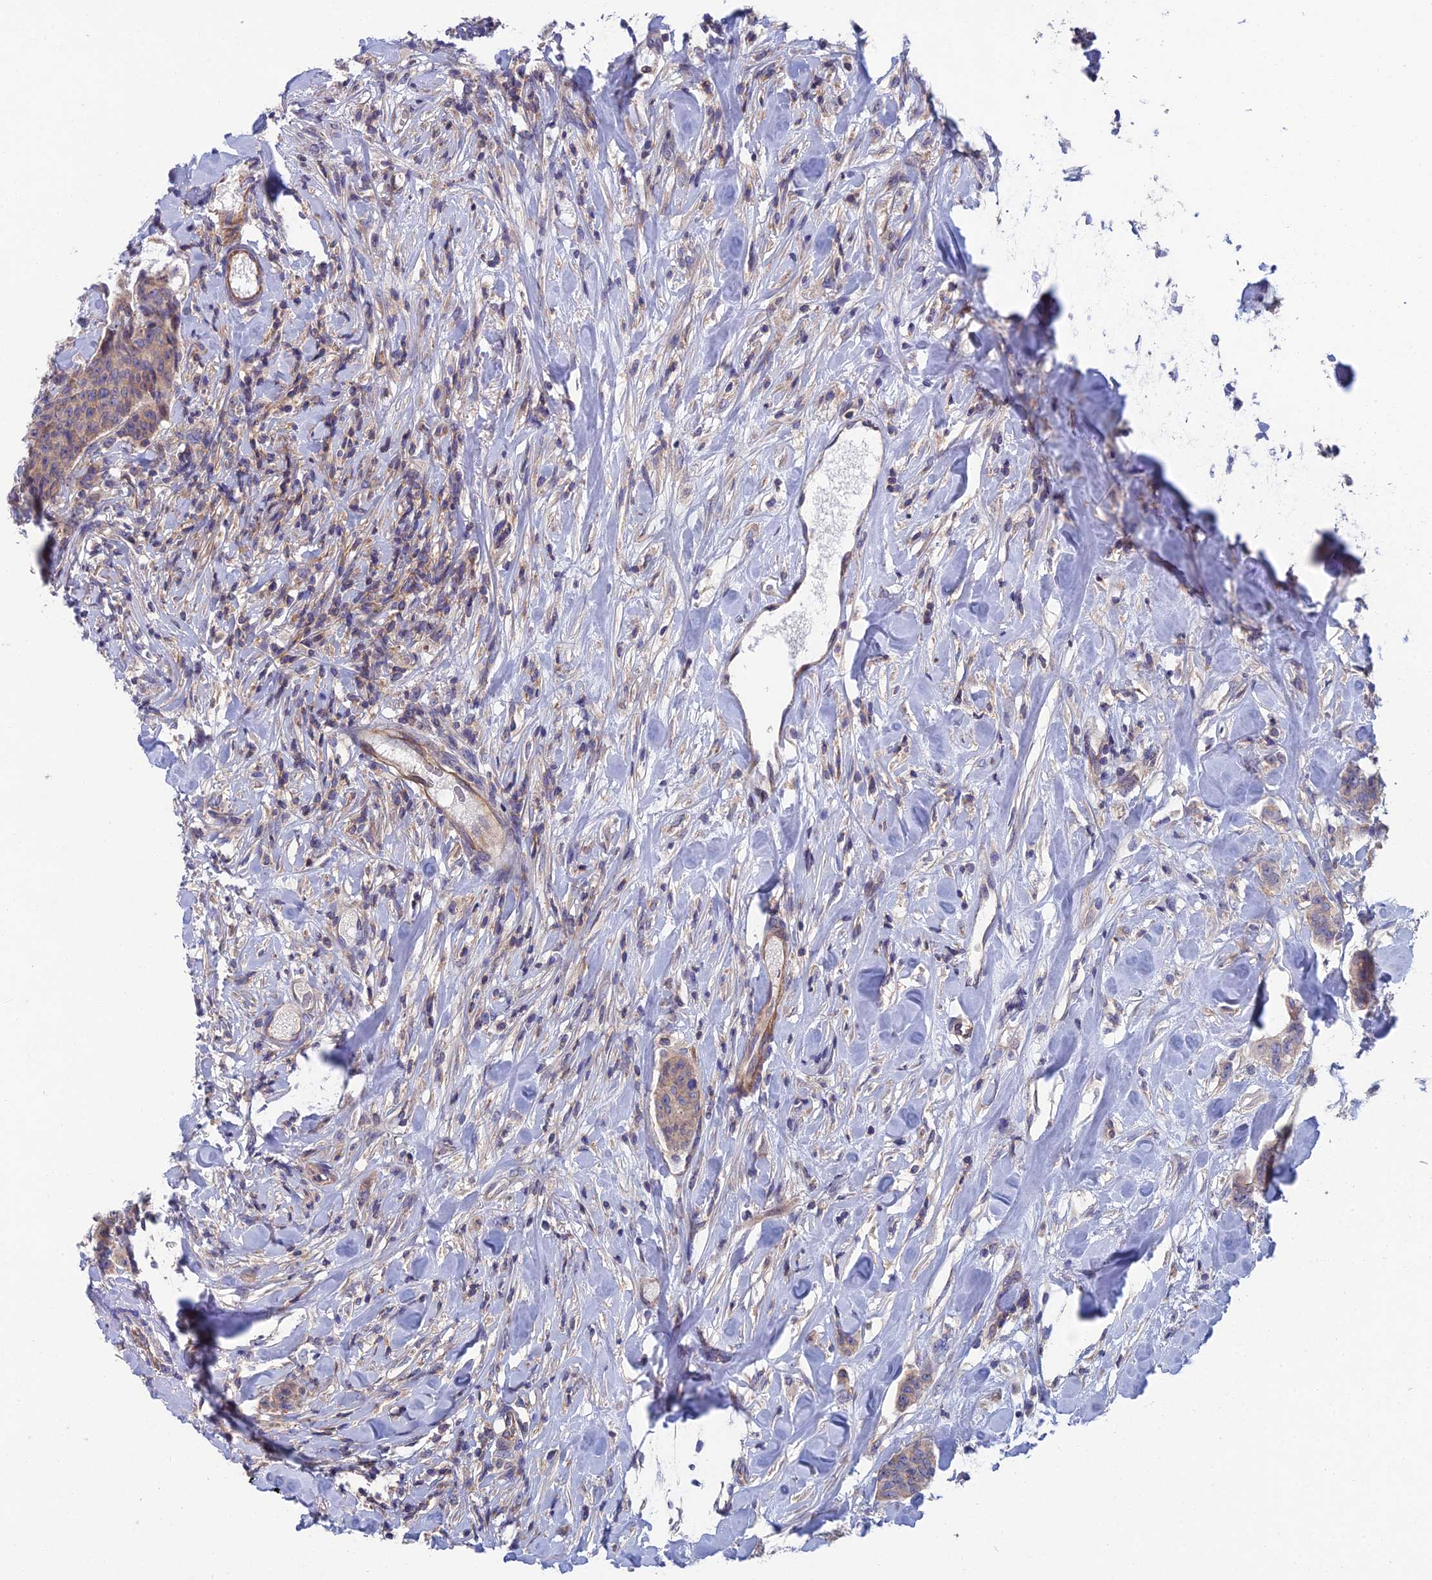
{"staining": {"intensity": "weak", "quantity": ">75%", "location": "cytoplasmic/membranous"}, "tissue": "breast cancer", "cell_type": "Tumor cells", "image_type": "cancer", "snomed": [{"axis": "morphology", "description": "Duct carcinoma"}, {"axis": "topography", "description": "Breast"}], "caption": "Breast invasive ductal carcinoma tissue demonstrates weak cytoplasmic/membranous staining in about >75% of tumor cells", "gene": "USP37", "patient": {"sex": "female", "age": 40}}